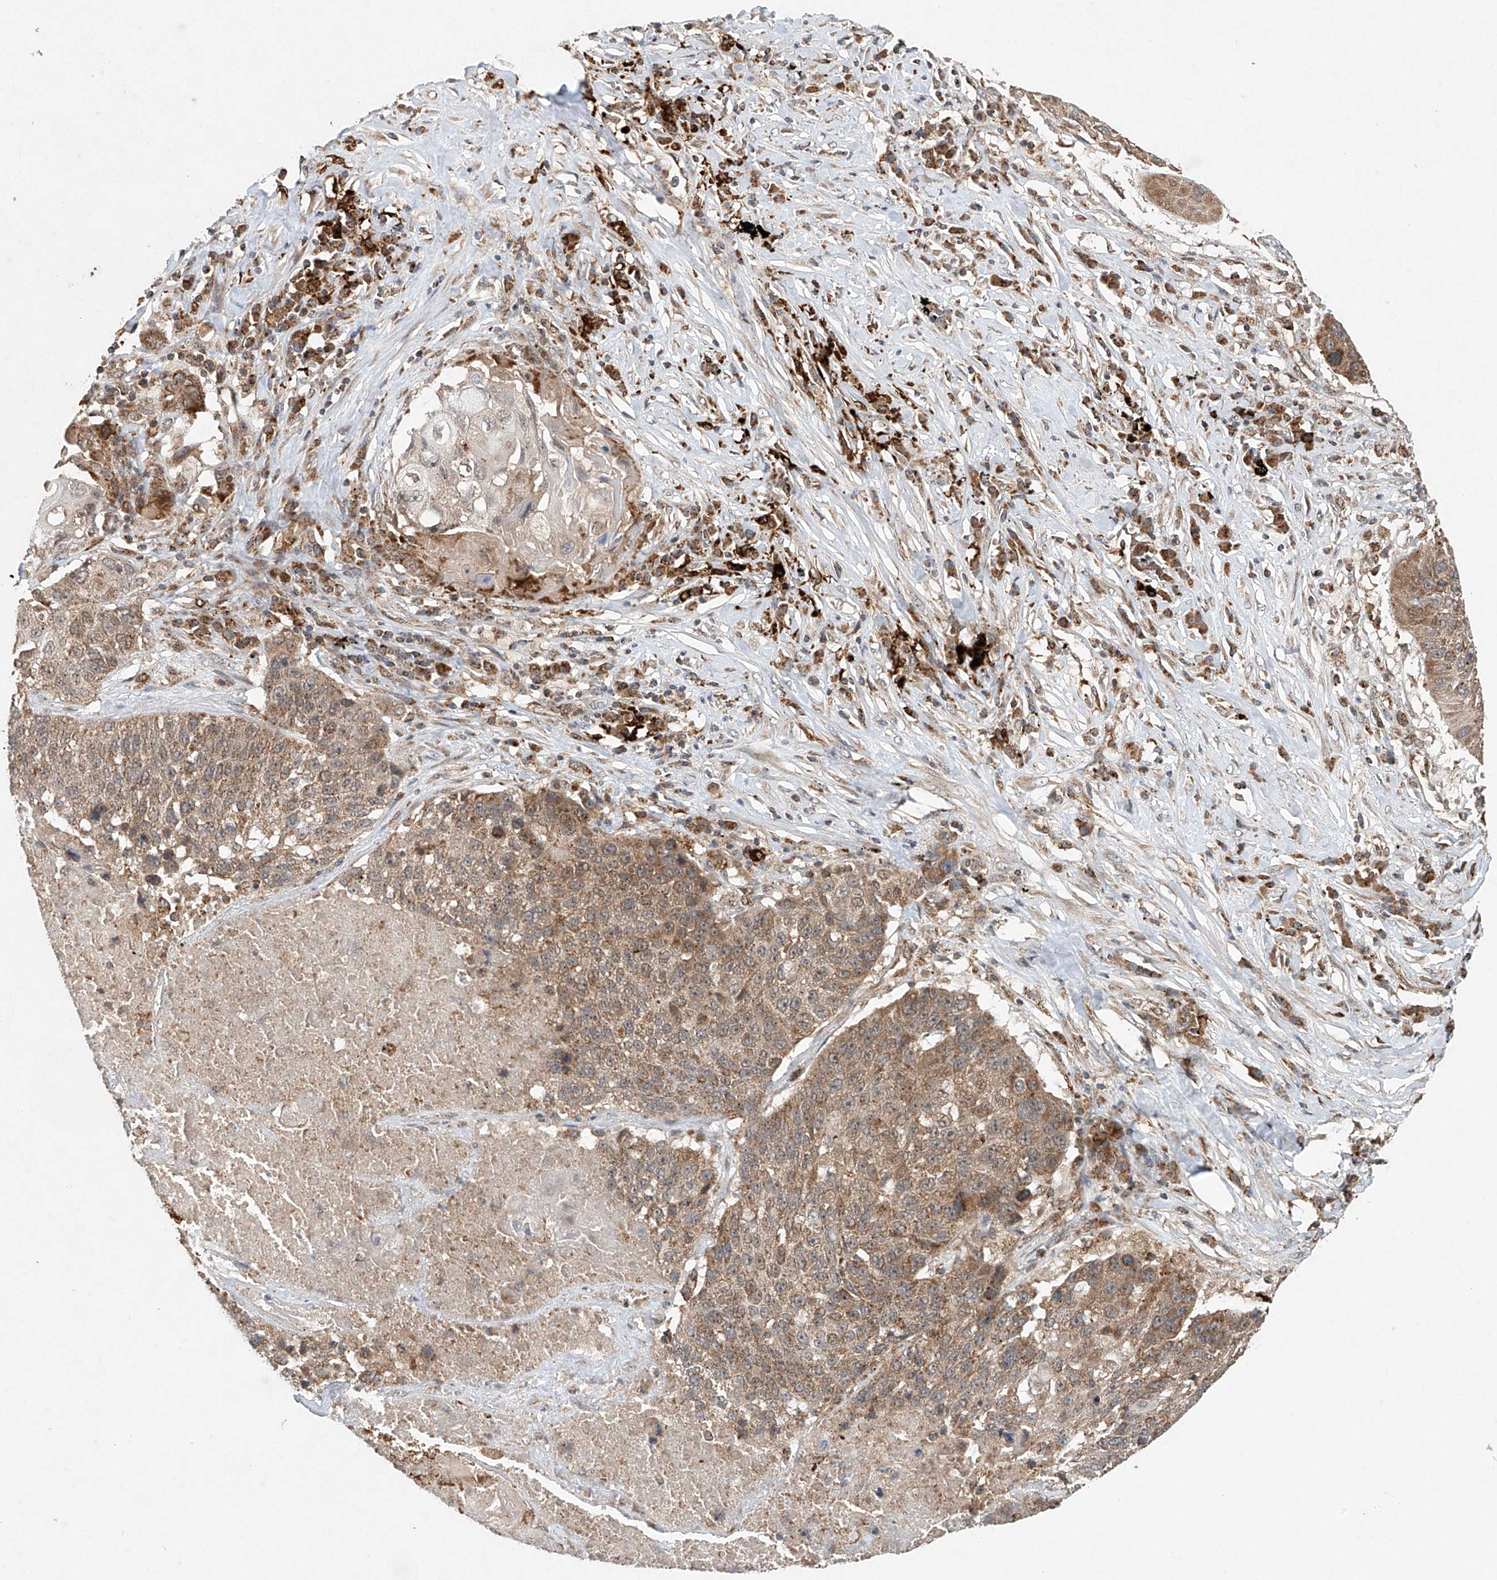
{"staining": {"intensity": "moderate", "quantity": ">75%", "location": "cytoplasmic/membranous"}, "tissue": "lung cancer", "cell_type": "Tumor cells", "image_type": "cancer", "snomed": [{"axis": "morphology", "description": "Squamous cell carcinoma, NOS"}, {"axis": "topography", "description": "Lung"}], "caption": "This image reveals lung cancer stained with immunohistochemistry (IHC) to label a protein in brown. The cytoplasmic/membranous of tumor cells show moderate positivity for the protein. Nuclei are counter-stained blue.", "gene": "DCAF11", "patient": {"sex": "male", "age": 61}}